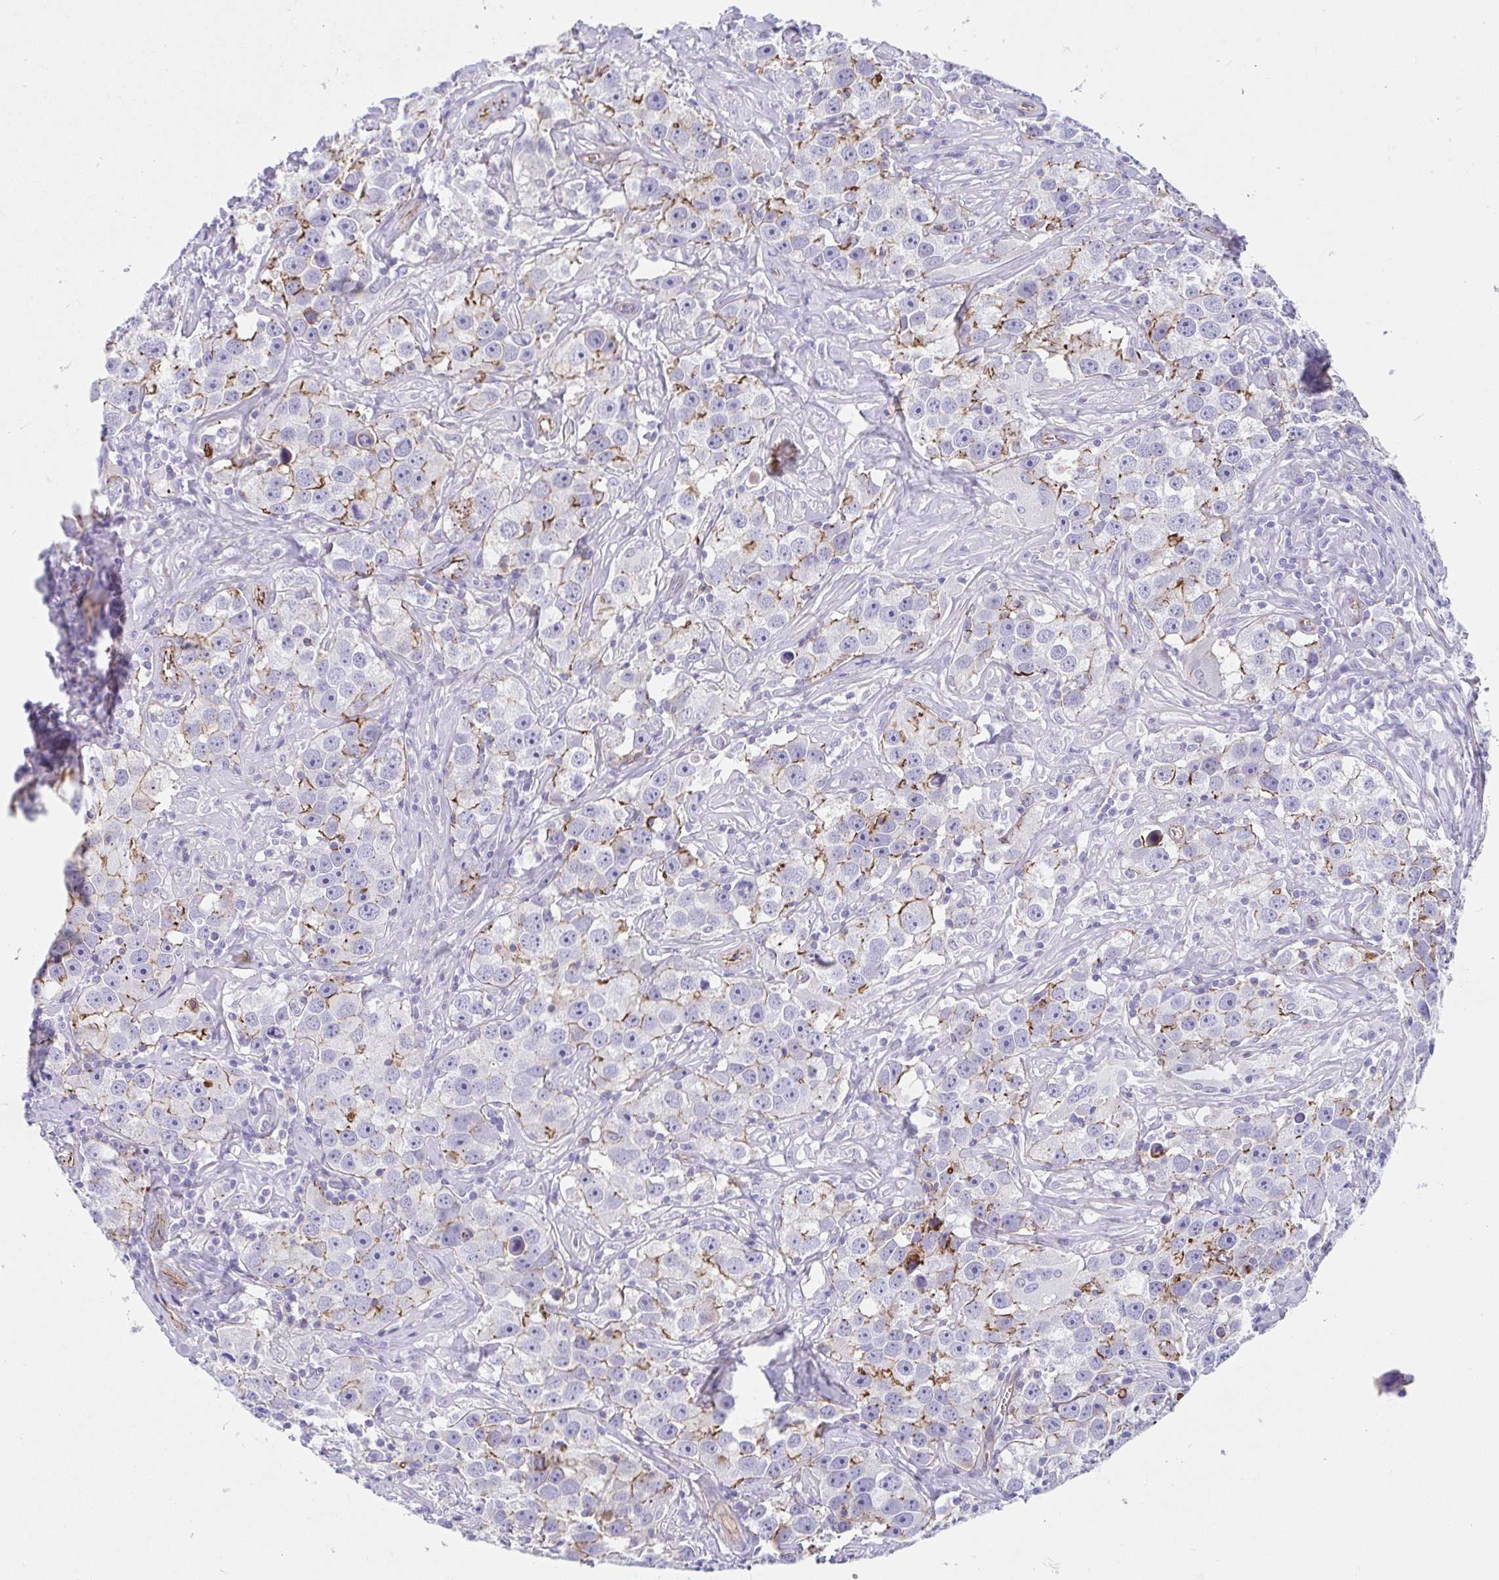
{"staining": {"intensity": "moderate", "quantity": "<25%", "location": "cytoplasmic/membranous"}, "tissue": "testis cancer", "cell_type": "Tumor cells", "image_type": "cancer", "snomed": [{"axis": "morphology", "description": "Seminoma, NOS"}, {"axis": "topography", "description": "Testis"}], "caption": "The histopathology image displays immunohistochemical staining of seminoma (testis). There is moderate cytoplasmic/membranous expression is identified in about <25% of tumor cells. The staining was performed using DAB (3,3'-diaminobenzidine), with brown indicating positive protein expression. Nuclei are stained blue with hematoxylin.", "gene": "TRAM2", "patient": {"sex": "male", "age": 49}}